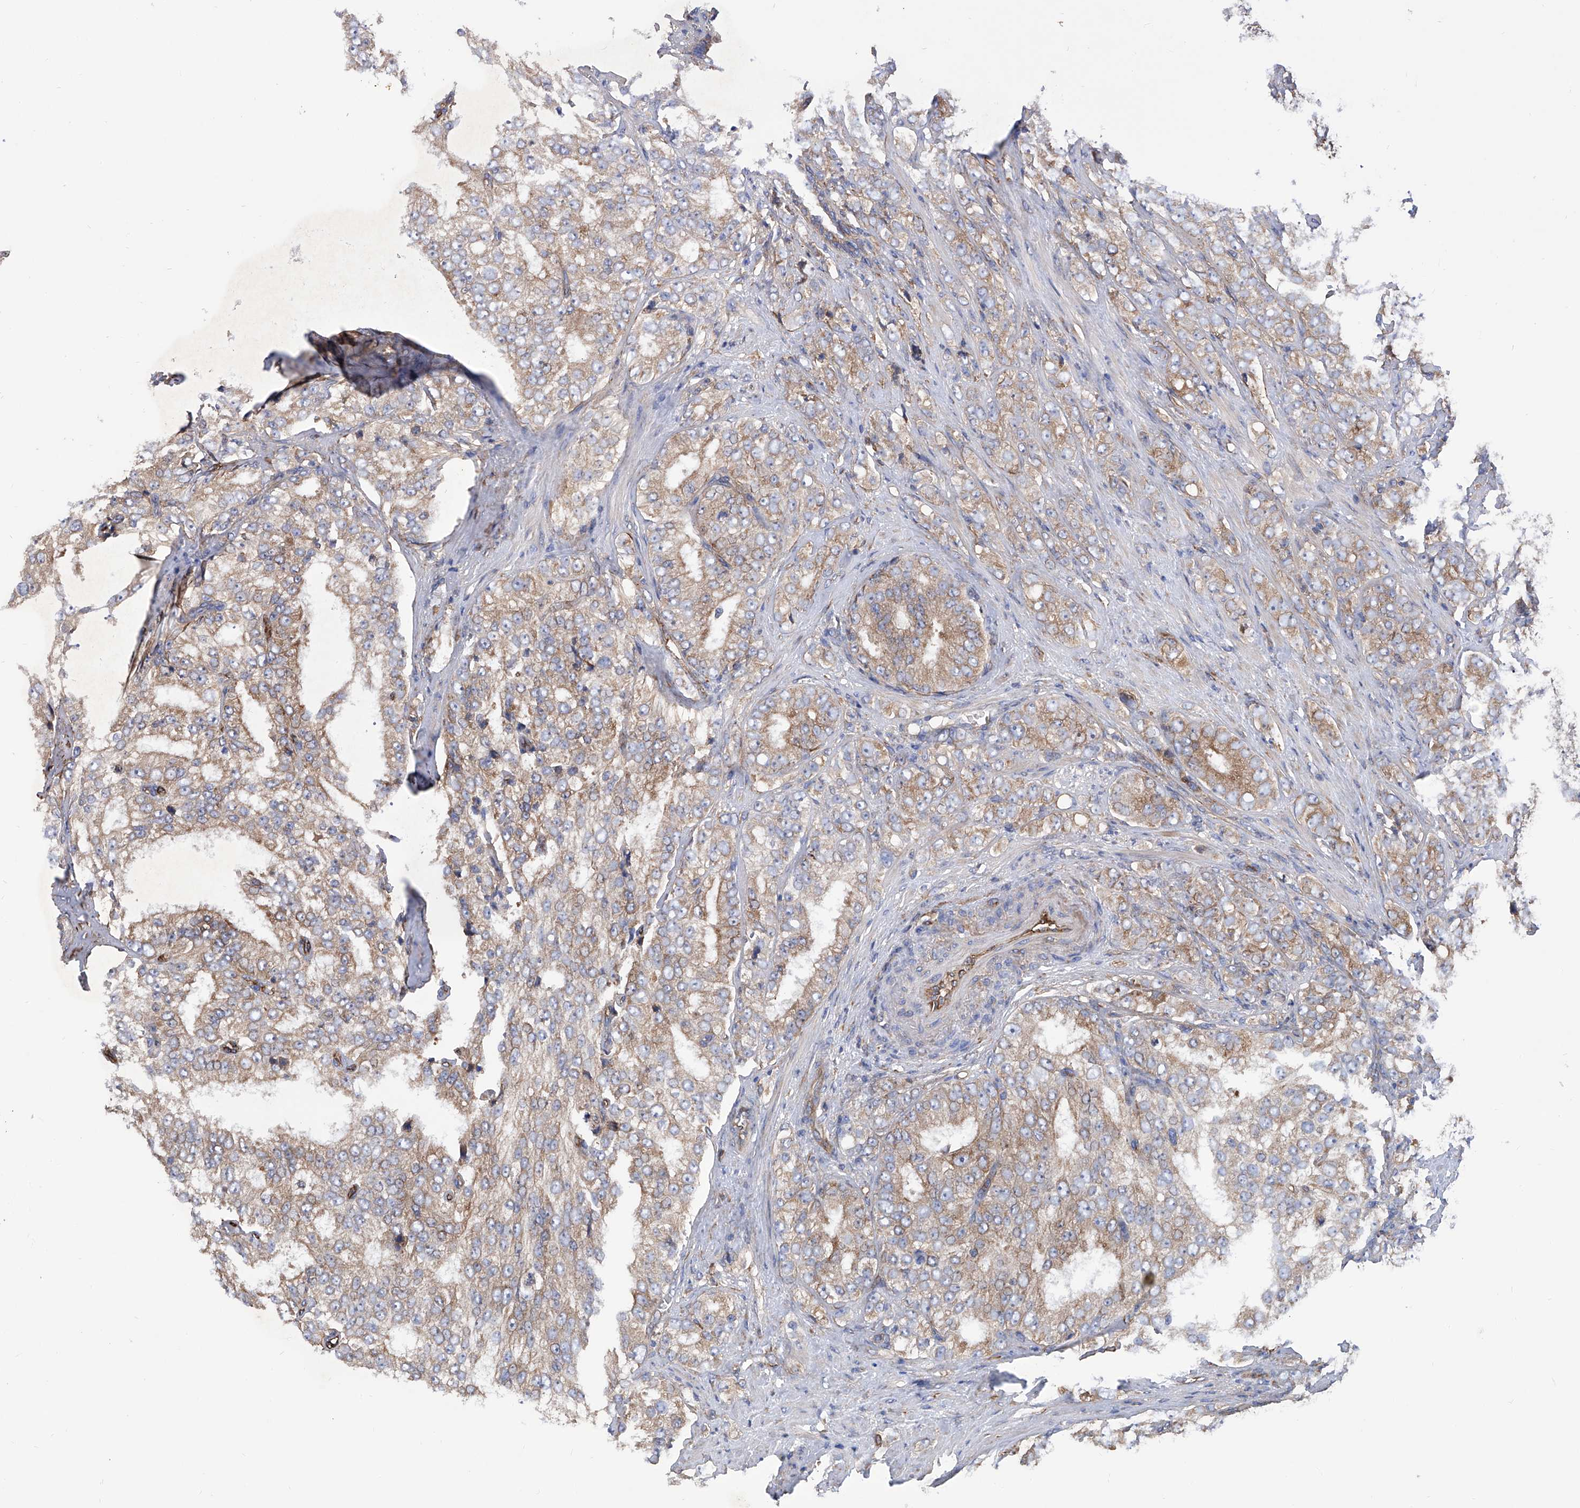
{"staining": {"intensity": "moderate", "quantity": ">75%", "location": "cytoplasmic/membranous"}, "tissue": "prostate cancer", "cell_type": "Tumor cells", "image_type": "cancer", "snomed": [{"axis": "morphology", "description": "Adenocarcinoma, High grade"}, {"axis": "topography", "description": "Prostate"}], "caption": "This is a micrograph of immunohistochemistry (IHC) staining of prostate adenocarcinoma (high-grade), which shows moderate staining in the cytoplasmic/membranous of tumor cells.", "gene": "INPP5B", "patient": {"sex": "male", "age": 58}}